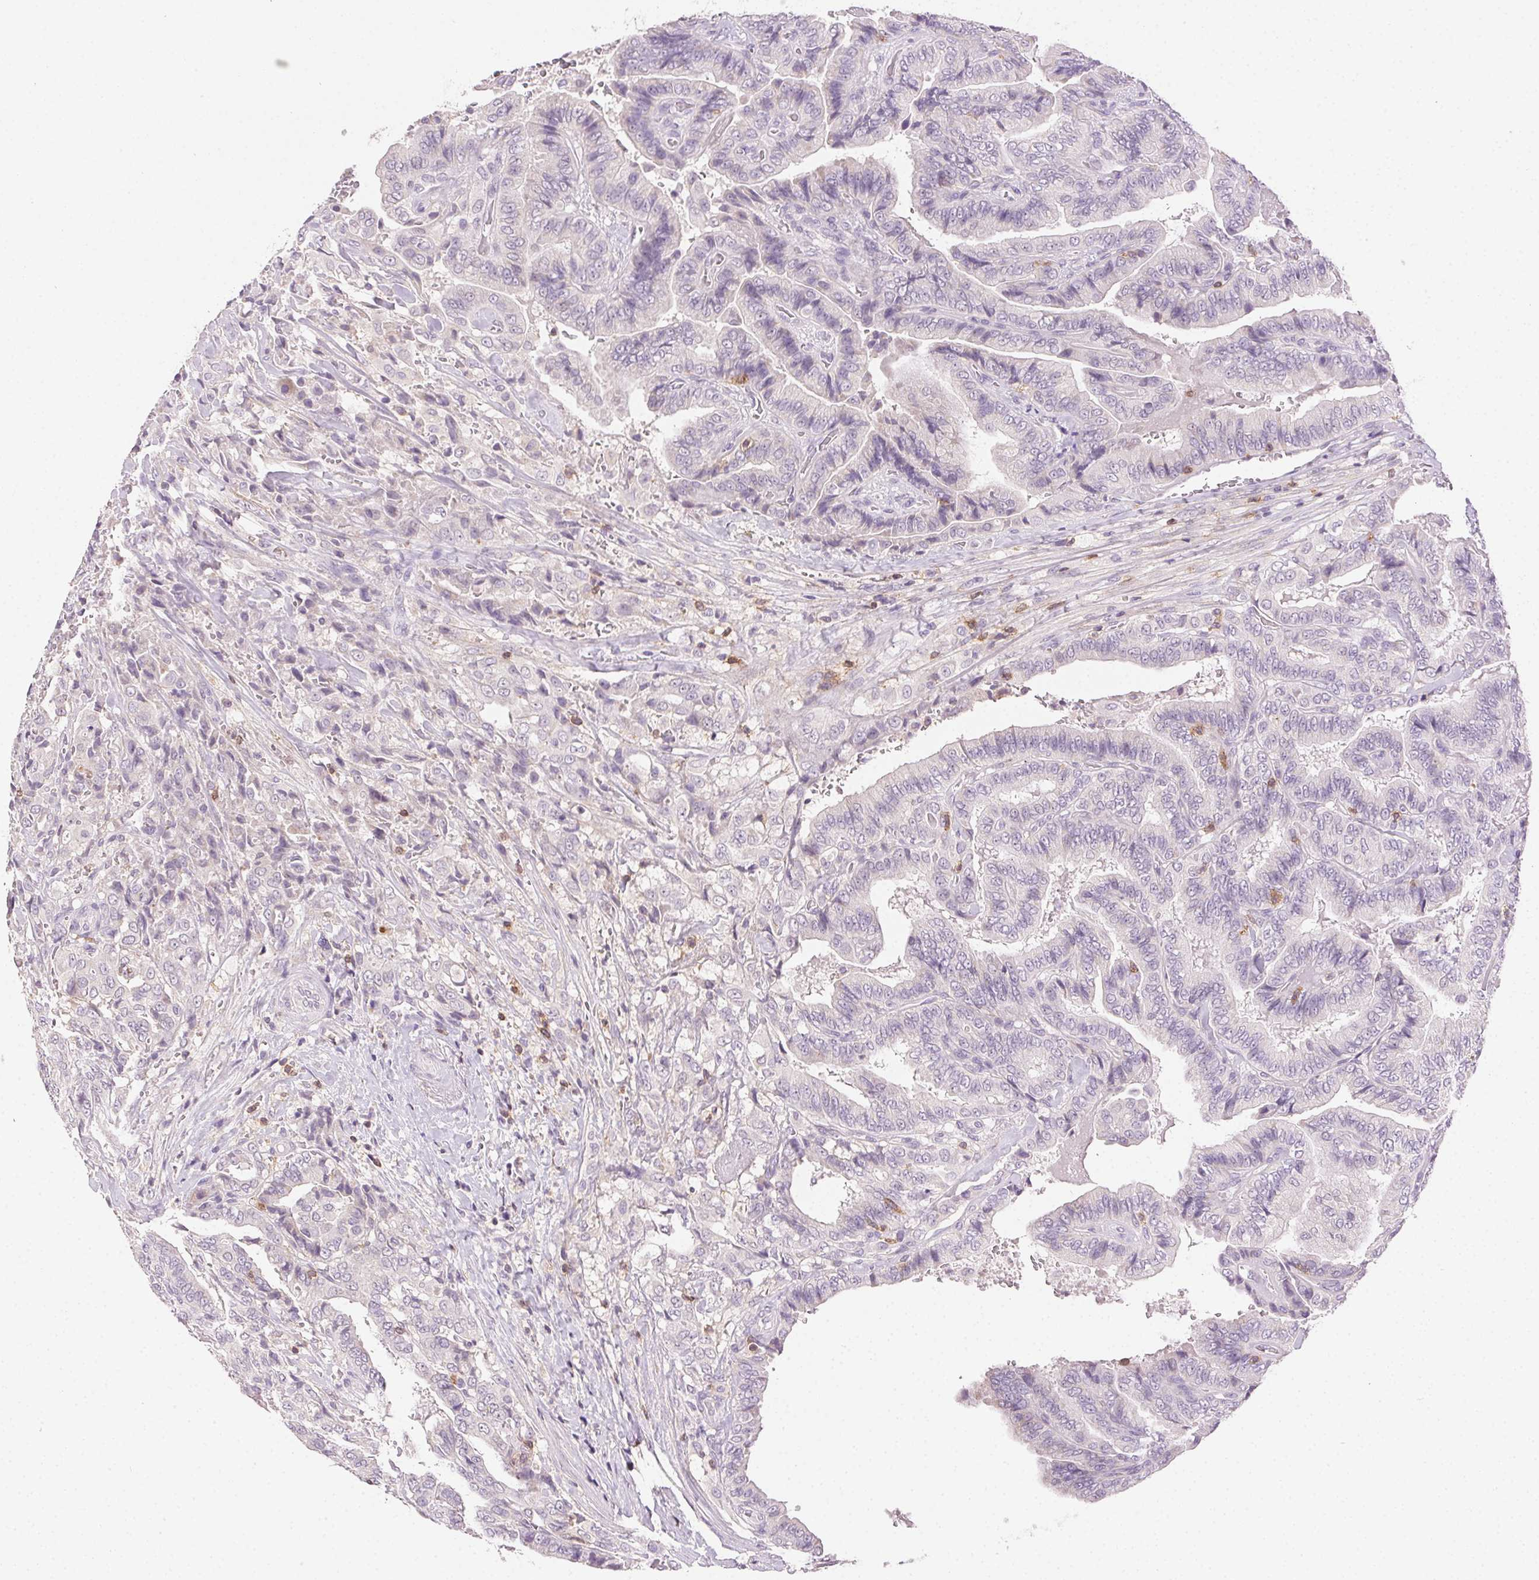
{"staining": {"intensity": "negative", "quantity": "none", "location": "none"}, "tissue": "thyroid cancer", "cell_type": "Tumor cells", "image_type": "cancer", "snomed": [{"axis": "morphology", "description": "Papillary adenocarcinoma, NOS"}, {"axis": "topography", "description": "Thyroid gland"}], "caption": "The immunohistochemistry (IHC) micrograph has no significant expression in tumor cells of thyroid papillary adenocarcinoma tissue.", "gene": "AKAP5", "patient": {"sex": "male", "age": 61}}